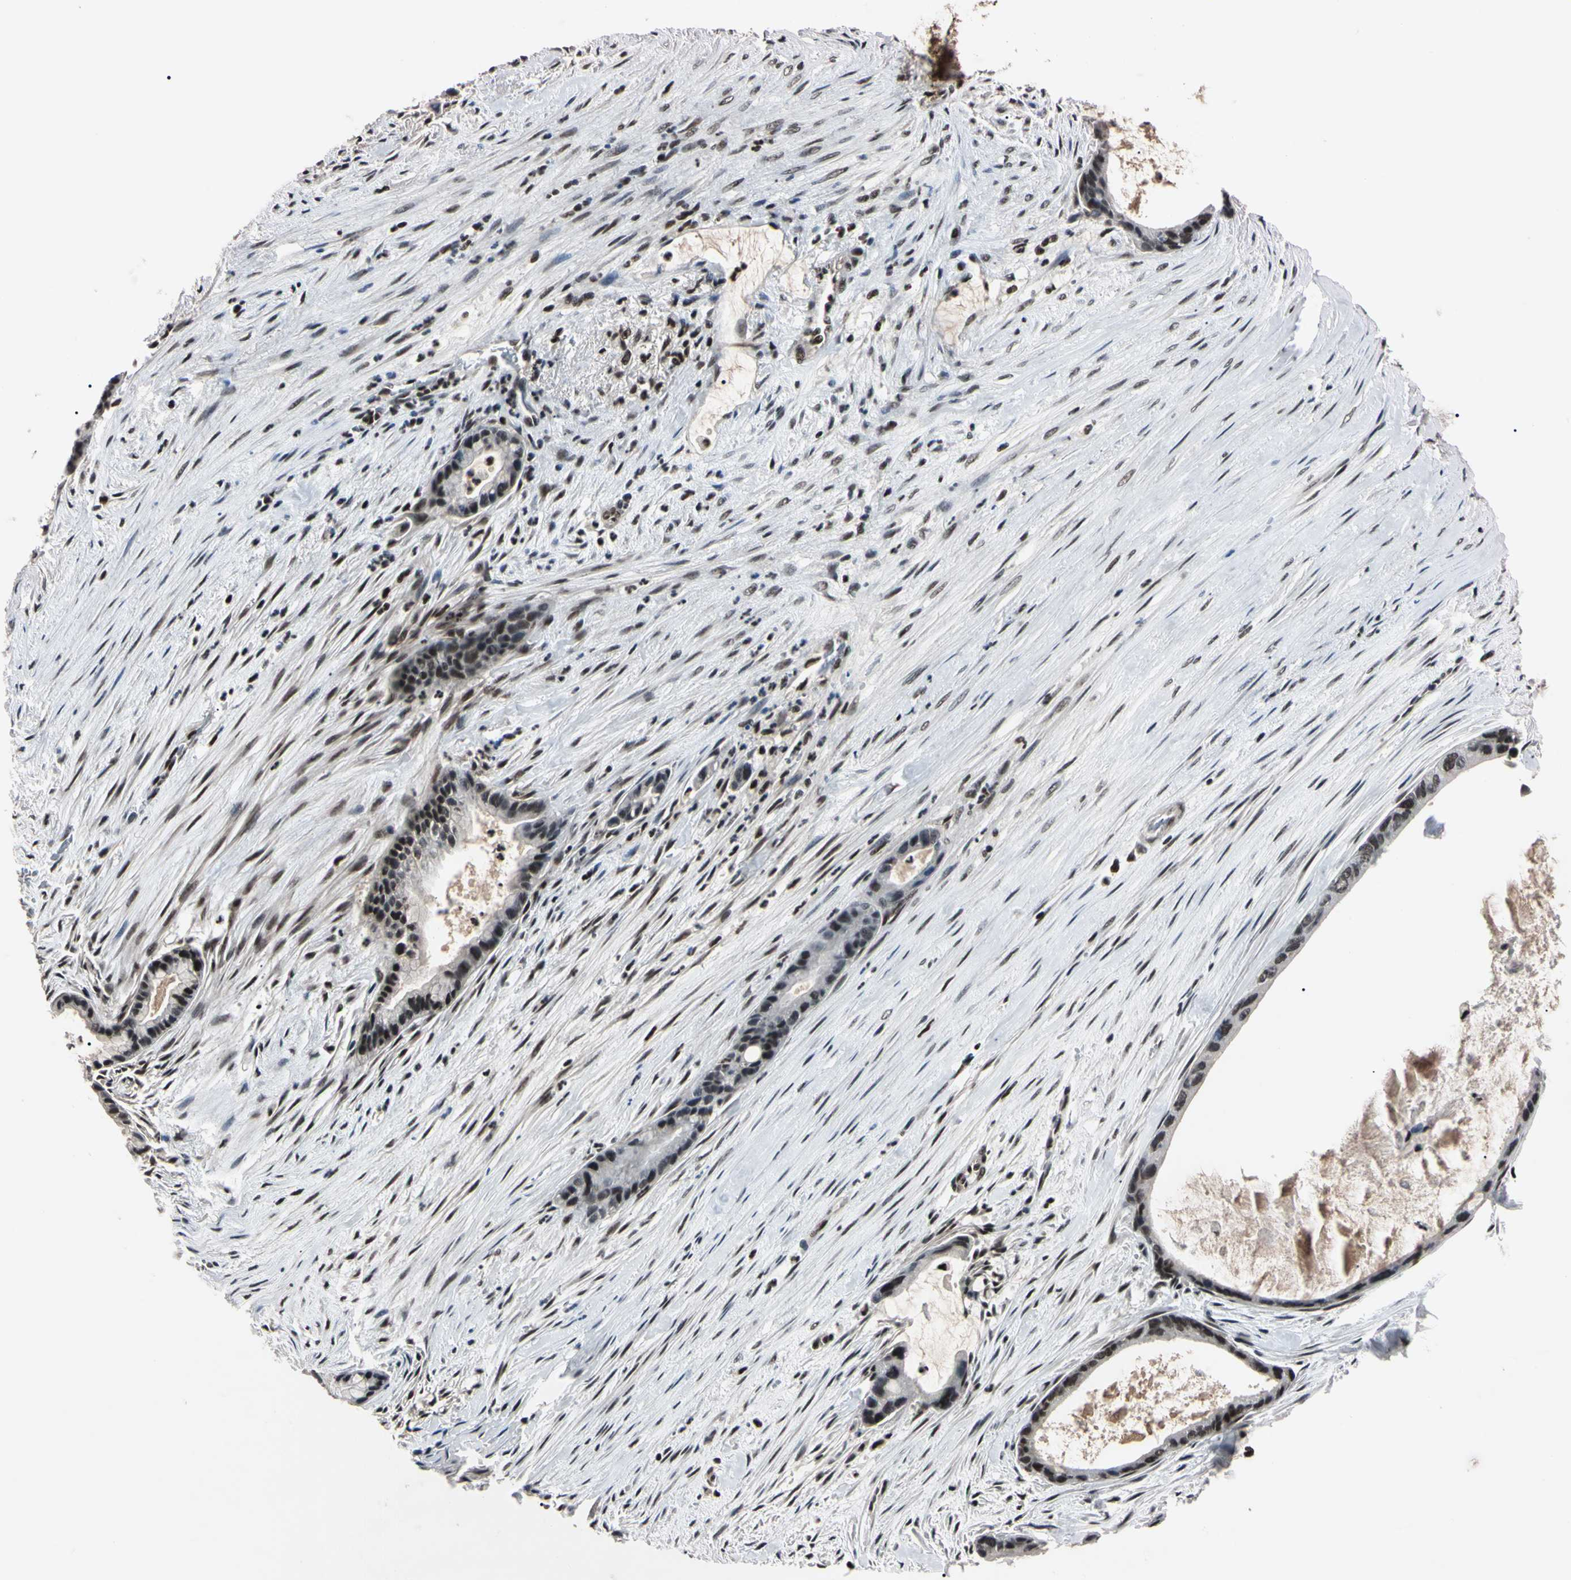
{"staining": {"intensity": "moderate", "quantity": "25%-75%", "location": "nuclear"}, "tissue": "liver cancer", "cell_type": "Tumor cells", "image_type": "cancer", "snomed": [{"axis": "morphology", "description": "Cholangiocarcinoma"}, {"axis": "topography", "description": "Liver"}], "caption": "Liver cancer stained for a protein (brown) shows moderate nuclear positive staining in approximately 25%-75% of tumor cells.", "gene": "YY1", "patient": {"sex": "female", "age": 55}}